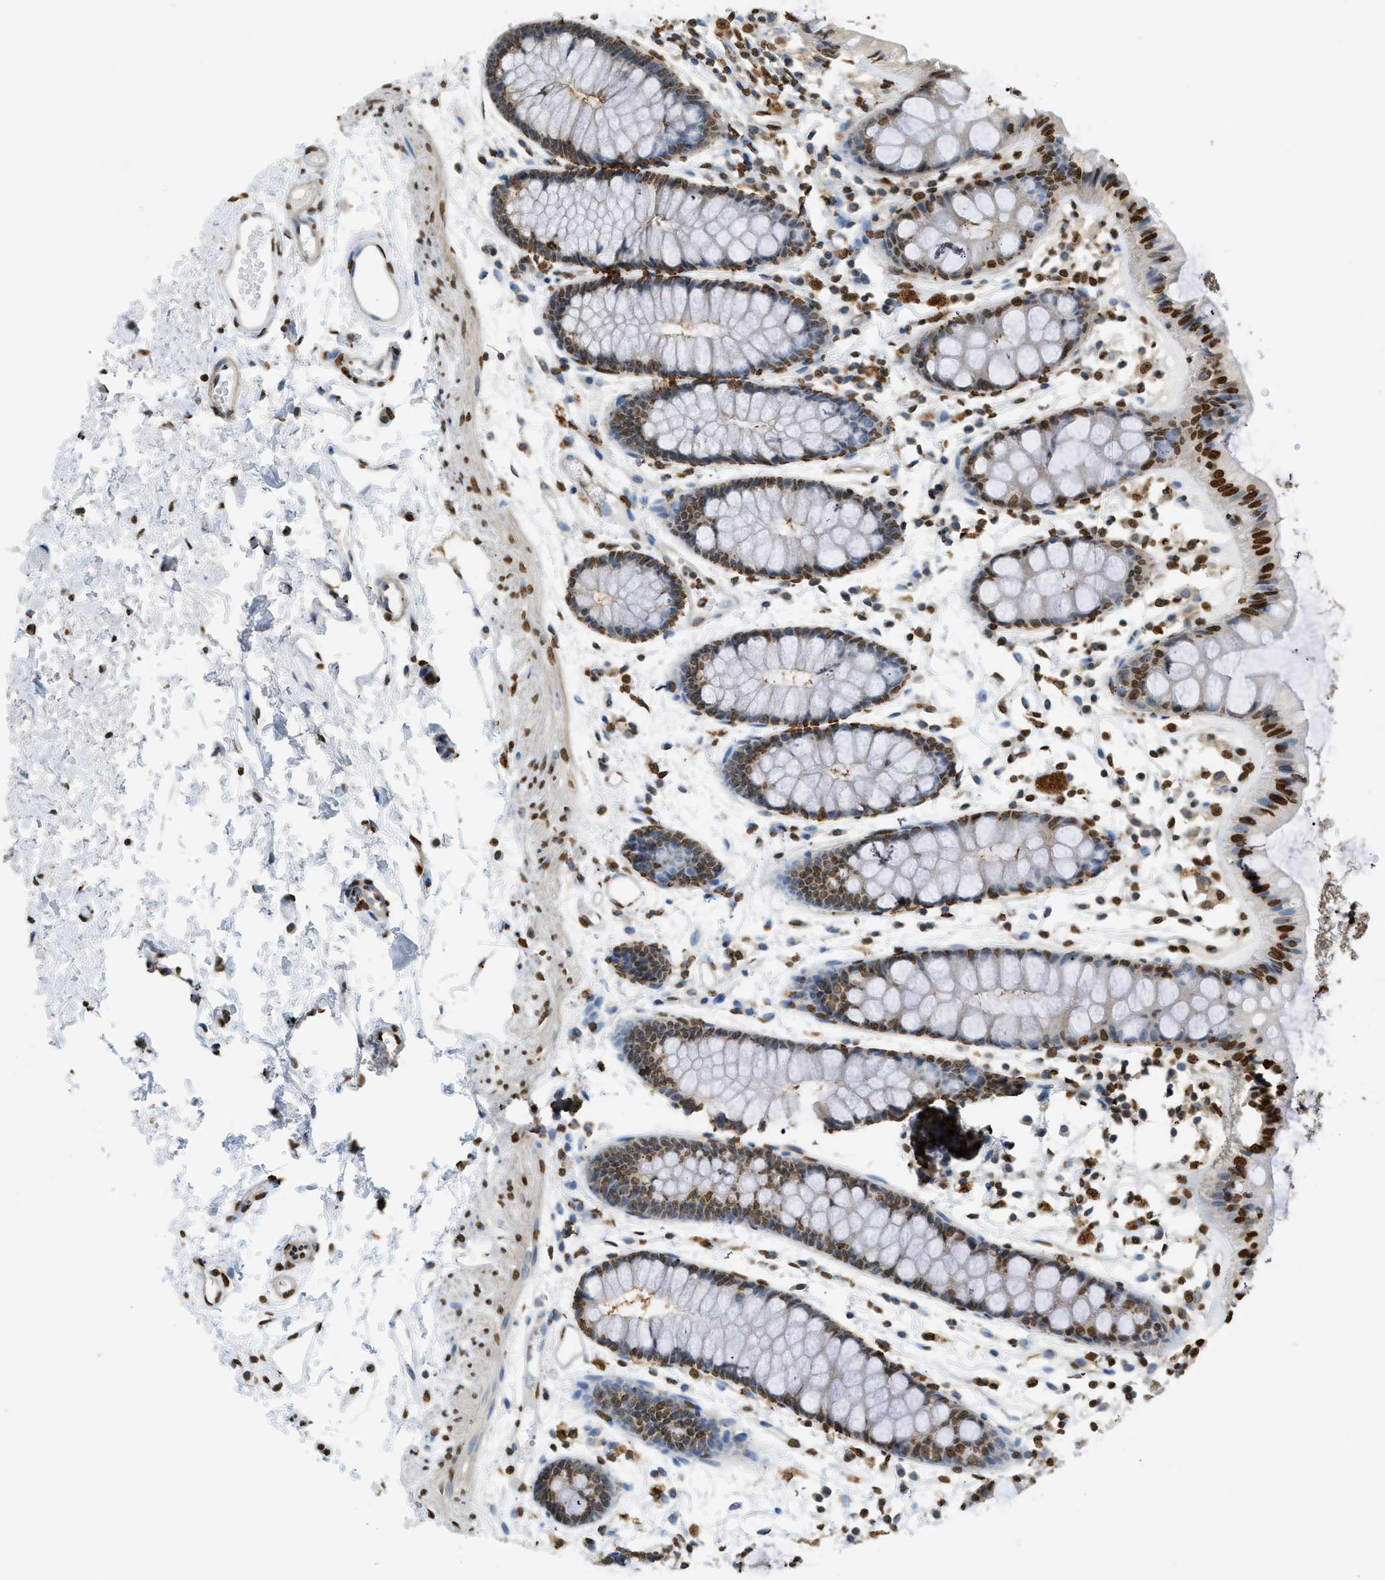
{"staining": {"intensity": "strong", "quantity": "25%-75%", "location": "nuclear"}, "tissue": "rectum", "cell_type": "Glandular cells", "image_type": "normal", "snomed": [{"axis": "morphology", "description": "Normal tissue, NOS"}, {"axis": "topography", "description": "Rectum"}], "caption": "Benign rectum displays strong nuclear expression in approximately 25%-75% of glandular cells, visualized by immunohistochemistry.", "gene": "NR5A2", "patient": {"sex": "female", "age": 66}}